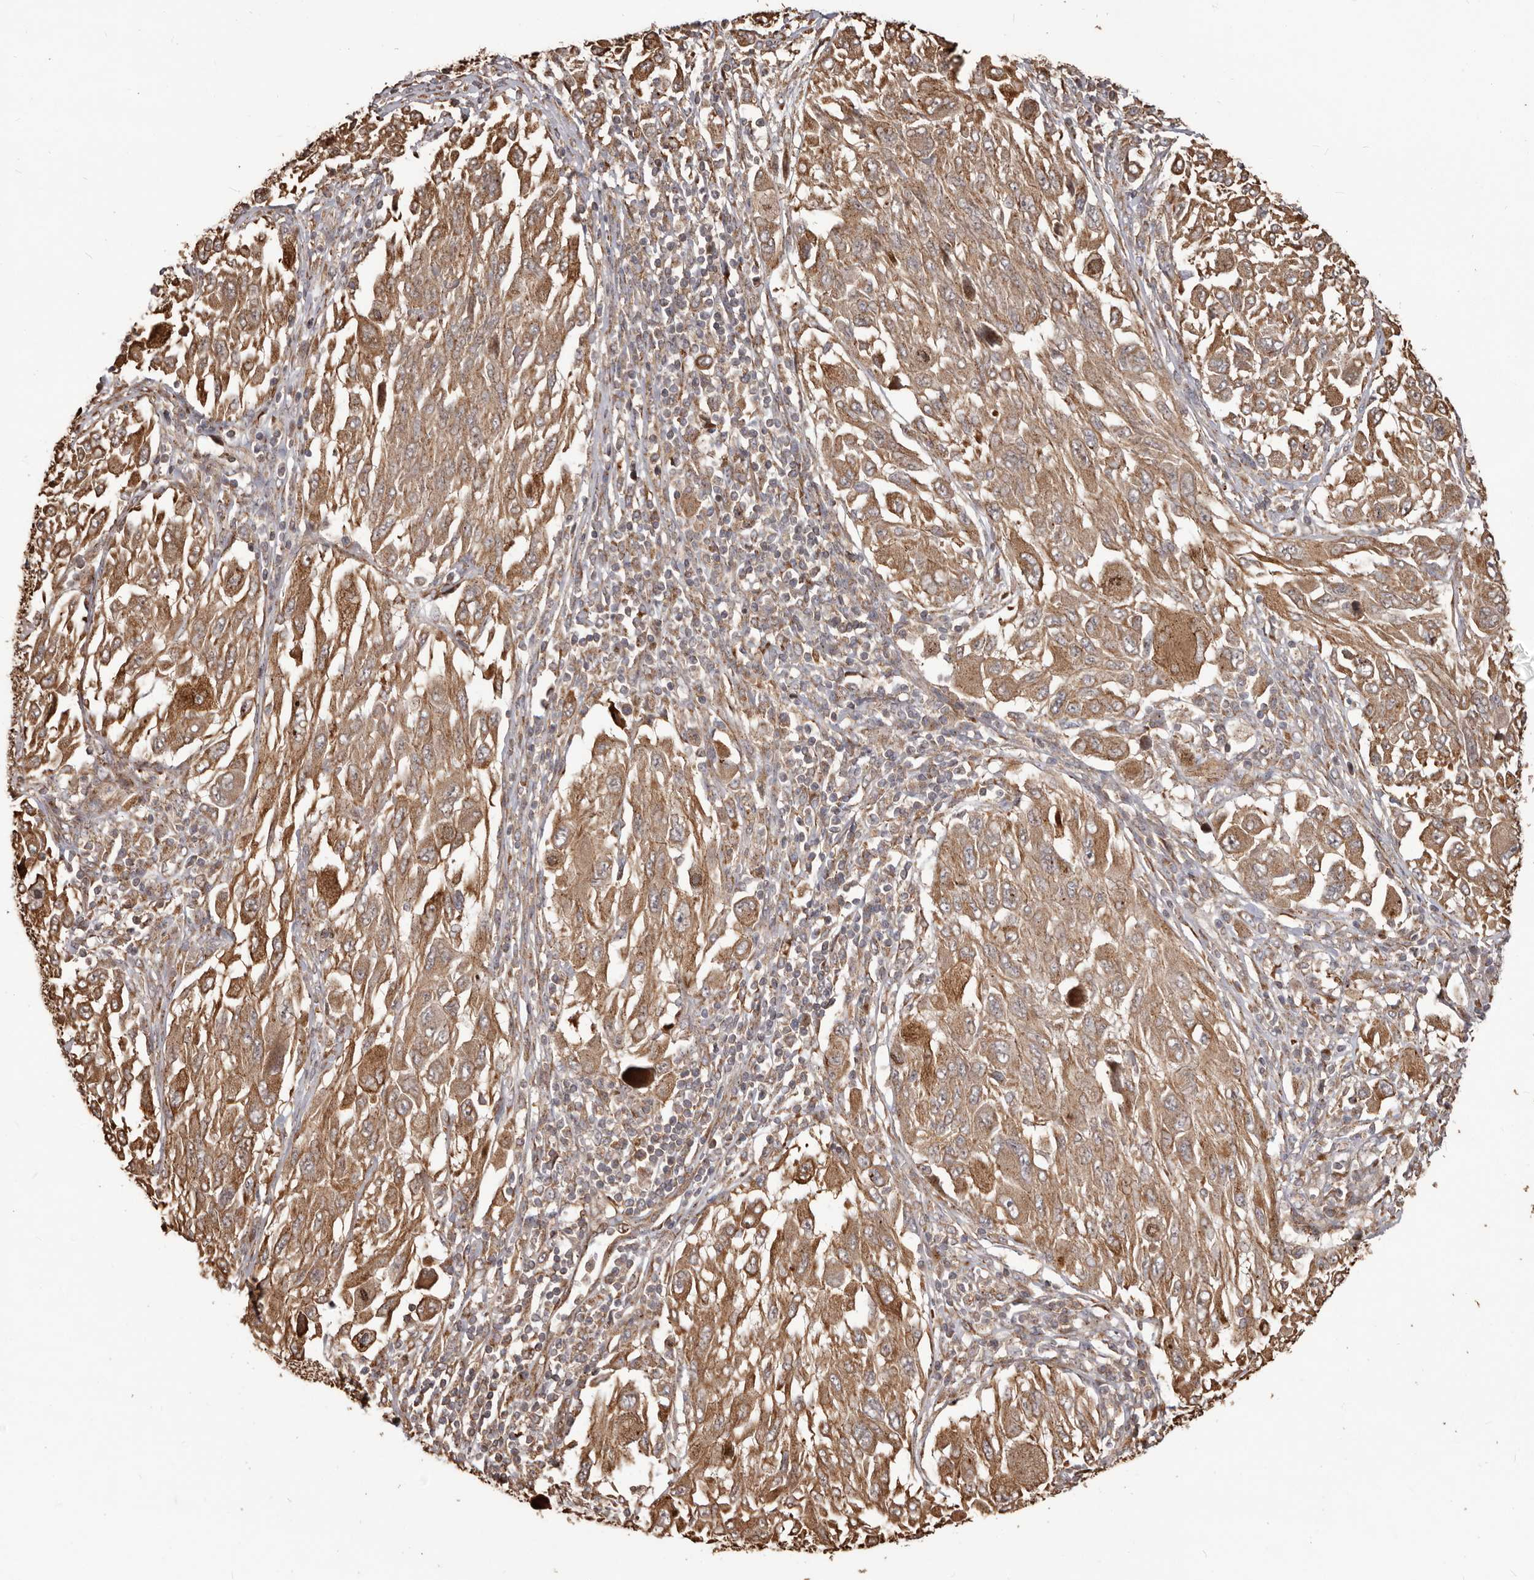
{"staining": {"intensity": "moderate", "quantity": ">75%", "location": "cytoplasmic/membranous"}, "tissue": "melanoma", "cell_type": "Tumor cells", "image_type": "cancer", "snomed": [{"axis": "morphology", "description": "Malignant melanoma, NOS"}, {"axis": "topography", "description": "Skin"}], "caption": "Moderate cytoplasmic/membranous positivity is present in approximately >75% of tumor cells in malignant melanoma. (DAB IHC, brown staining for protein, blue staining for nuclei).", "gene": "MTO1", "patient": {"sex": "female", "age": 91}}